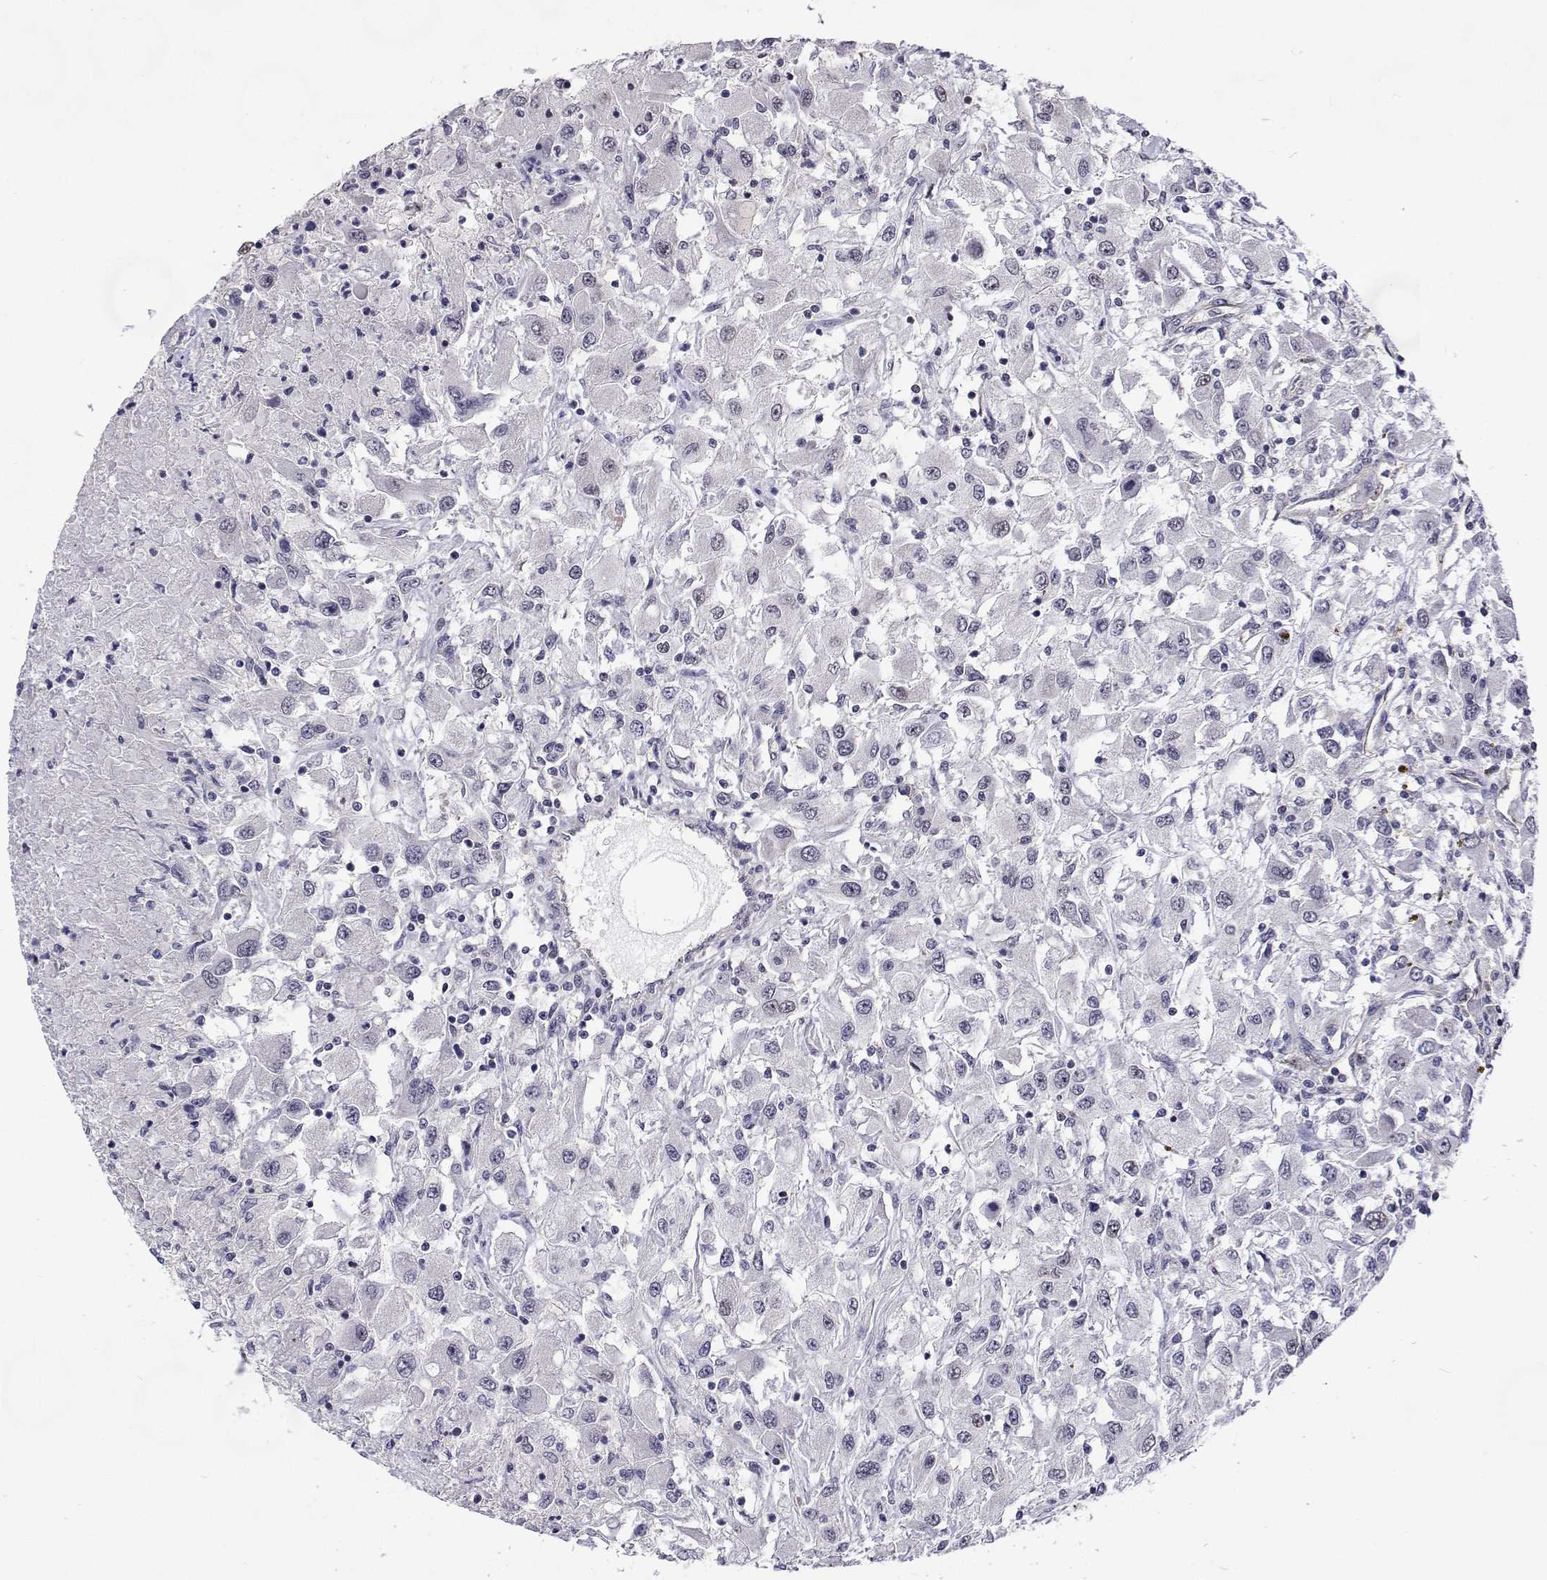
{"staining": {"intensity": "weak", "quantity": "<25%", "location": "nuclear"}, "tissue": "renal cancer", "cell_type": "Tumor cells", "image_type": "cancer", "snomed": [{"axis": "morphology", "description": "Adenocarcinoma, NOS"}, {"axis": "topography", "description": "Kidney"}], "caption": "An IHC histopathology image of renal cancer (adenocarcinoma) is shown. There is no staining in tumor cells of renal cancer (adenocarcinoma).", "gene": "NHP2", "patient": {"sex": "female", "age": 67}}